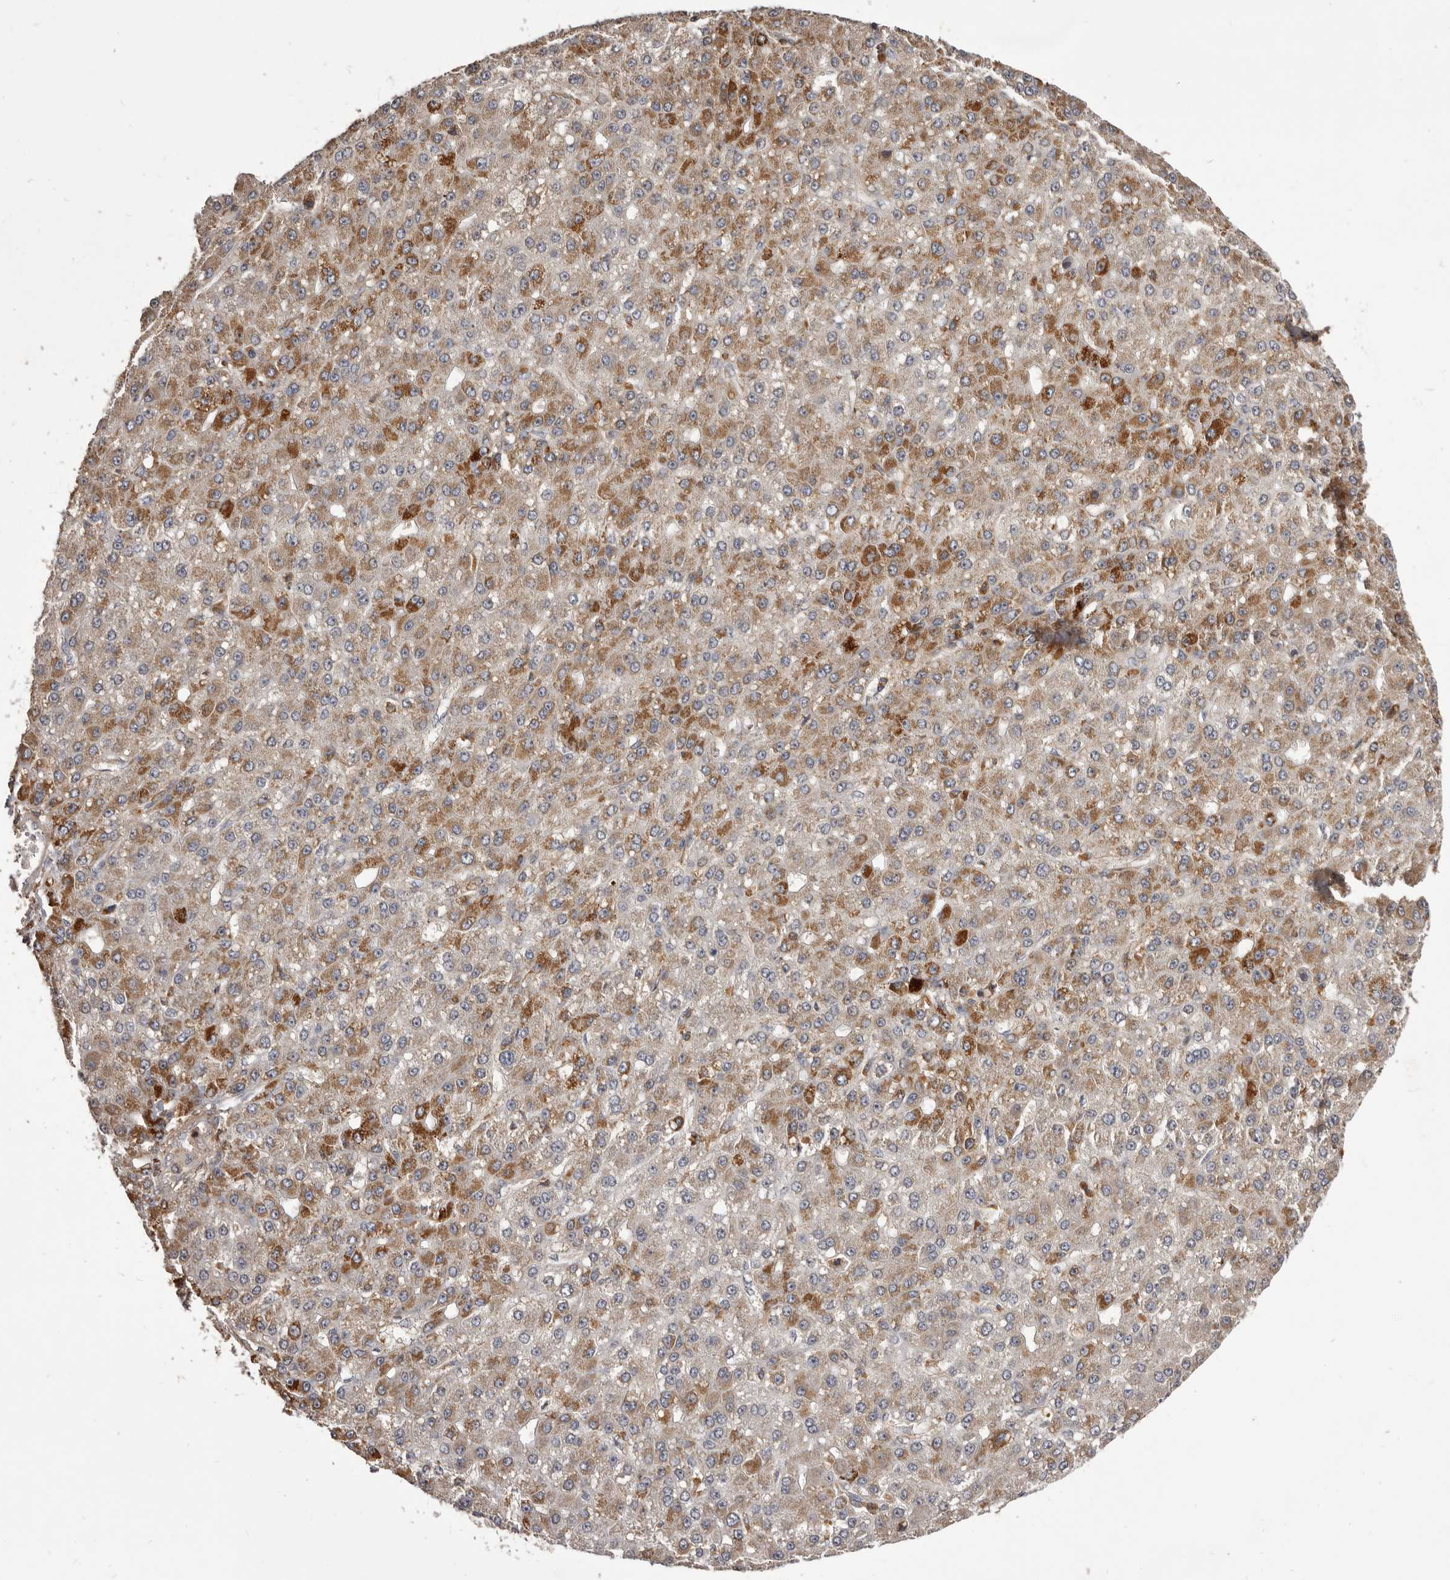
{"staining": {"intensity": "moderate", "quantity": "25%-75%", "location": "cytoplasmic/membranous"}, "tissue": "liver cancer", "cell_type": "Tumor cells", "image_type": "cancer", "snomed": [{"axis": "morphology", "description": "Carcinoma, Hepatocellular, NOS"}, {"axis": "topography", "description": "Liver"}], "caption": "A high-resolution micrograph shows IHC staining of liver cancer (hepatocellular carcinoma), which reveals moderate cytoplasmic/membranous positivity in approximately 25%-75% of tumor cells.", "gene": "GLIPR2", "patient": {"sex": "male", "age": 67}}